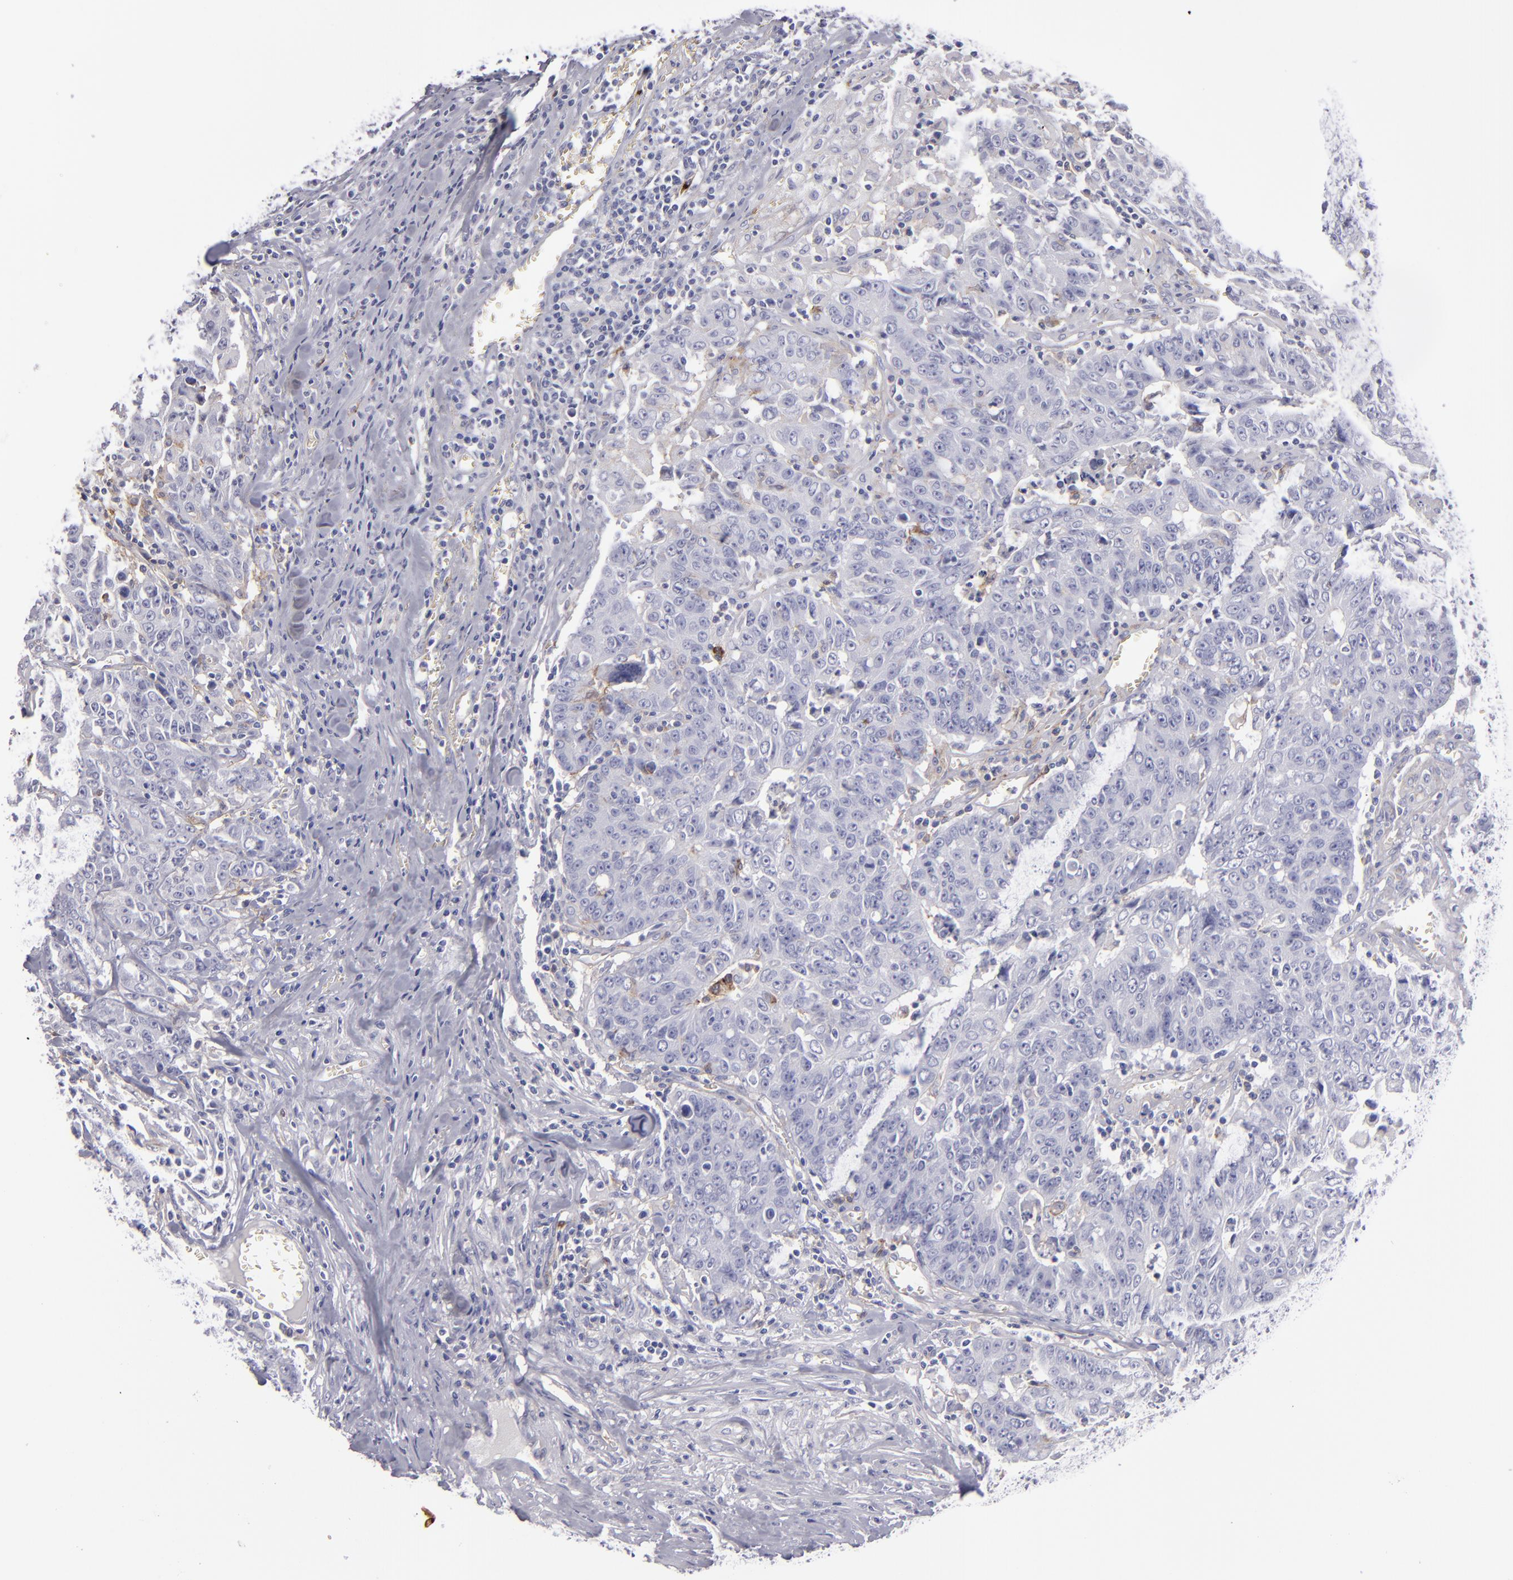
{"staining": {"intensity": "negative", "quantity": "none", "location": "none"}, "tissue": "colorectal cancer", "cell_type": "Tumor cells", "image_type": "cancer", "snomed": [{"axis": "morphology", "description": "Adenocarcinoma, NOS"}, {"axis": "topography", "description": "Colon"}], "caption": "Human adenocarcinoma (colorectal) stained for a protein using immunohistochemistry displays no positivity in tumor cells.", "gene": "ANPEP", "patient": {"sex": "female", "age": 53}}